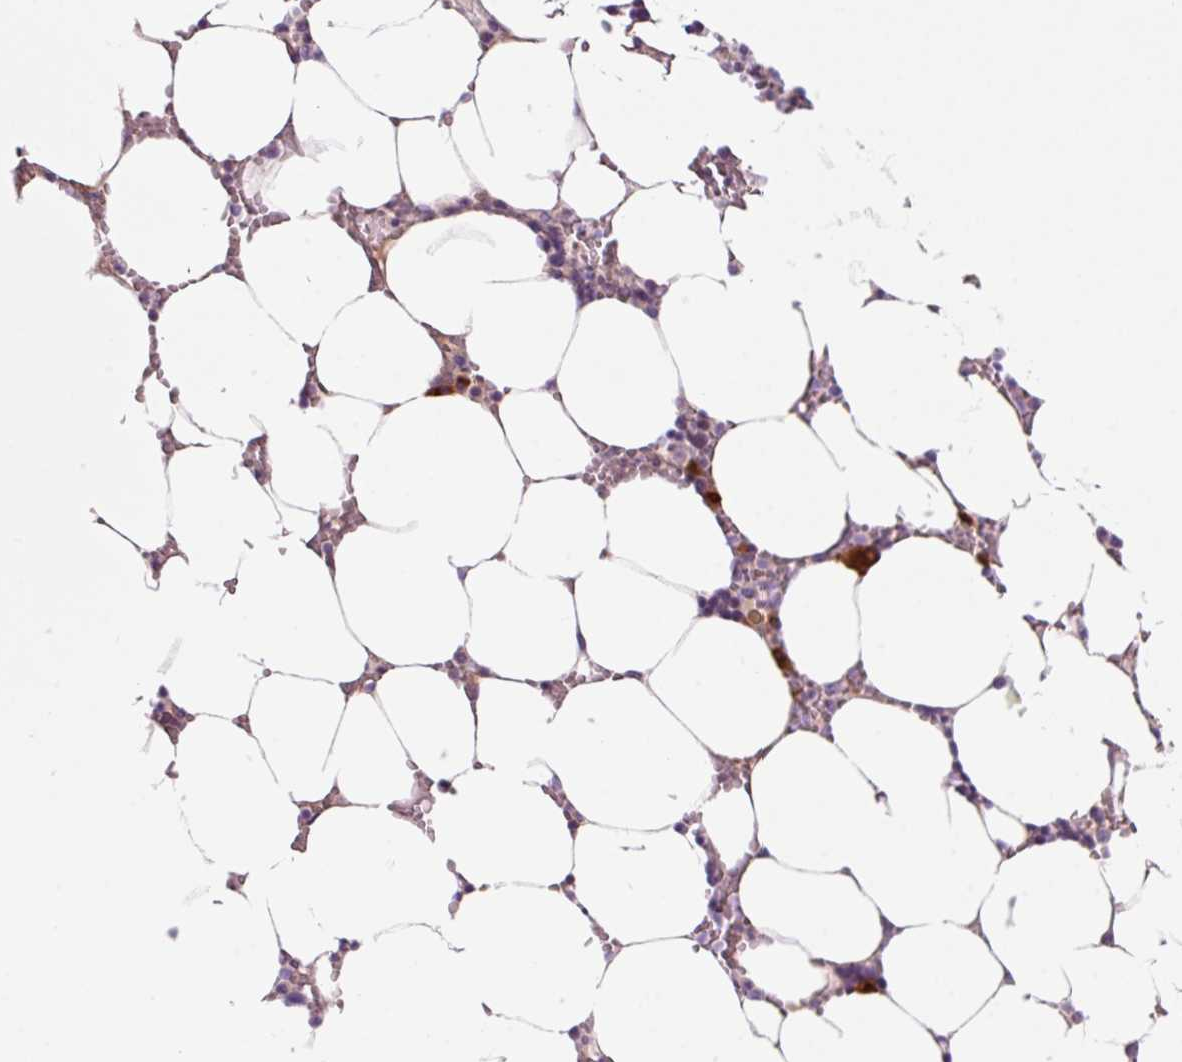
{"staining": {"intensity": "strong", "quantity": "25%-75%", "location": "cytoplasmic/membranous"}, "tissue": "bone marrow", "cell_type": "Hematopoietic cells", "image_type": "normal", "snomed": [{"axis": "morphology", "description": "Normal tissue, NOS"}, {"axis": "topography", "description": "Bone marrow"}], "caption": "Protein analysis of benign bone marrow demonstrates strong cytoplasmic/membranous expression in approximately 25%-75% of hematopoietic cells. (Brightfield microscopy of DAB IHC at high magnification).", "gene": "KLF1", "patient": {"sex": "male", "age": 64}}